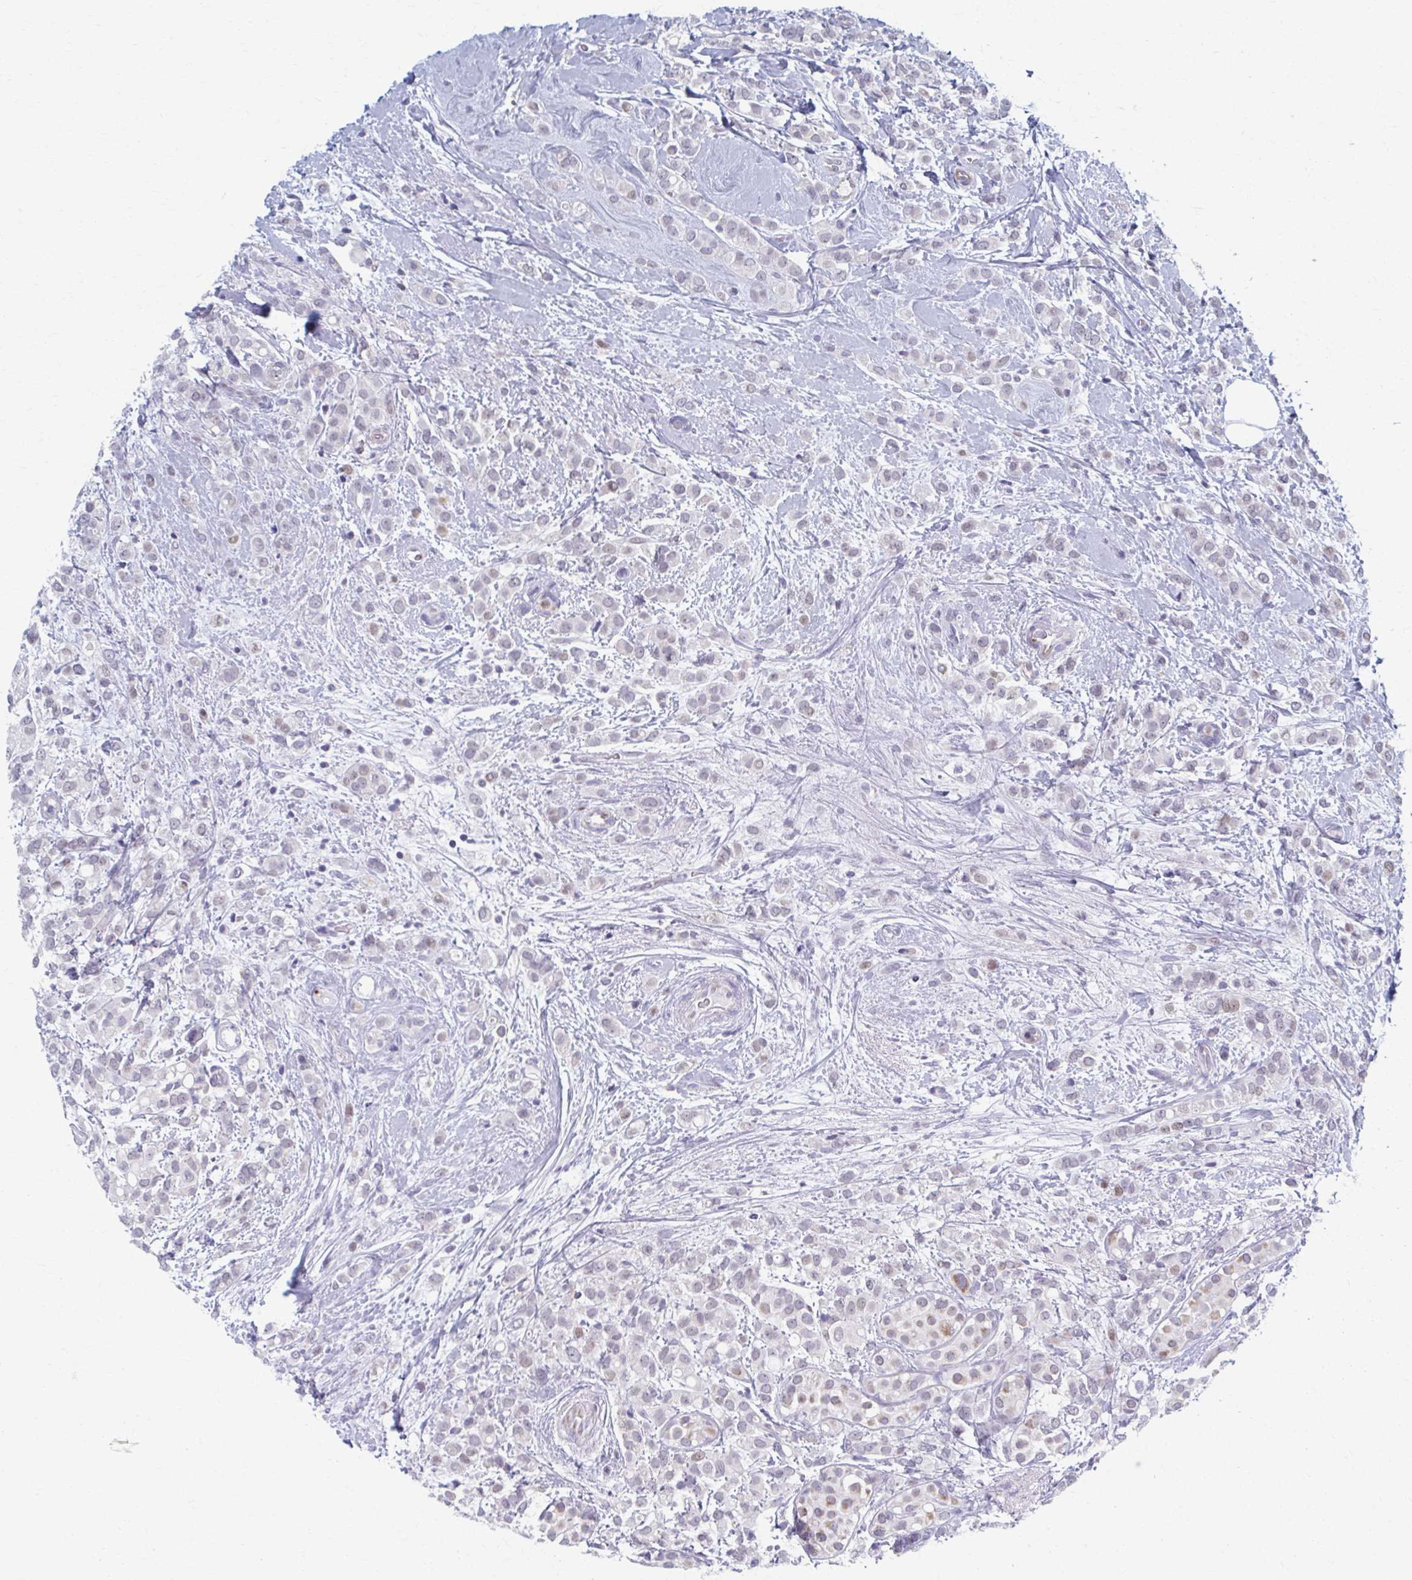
{"staining": {"intensity": "weak", "quantity": "<25%", "location": "nuclear"}, "tissue": "breast cancer", "cell_type": "Tumor cells", "image_type": "cancer", "snomed": [{"axis": "morphology", "description": "Lobular carcinoma"}, {"axis": "topography", "description": "Breast"}], "caption": "Tumor cells are negative for protein expression in human breast cancer. (Brightfield microscopy of DAB immunohistochemistry (IHC) at high magnification).", "gene": "ABHD16B", "patient": {"sex": "female", "age": 68}}